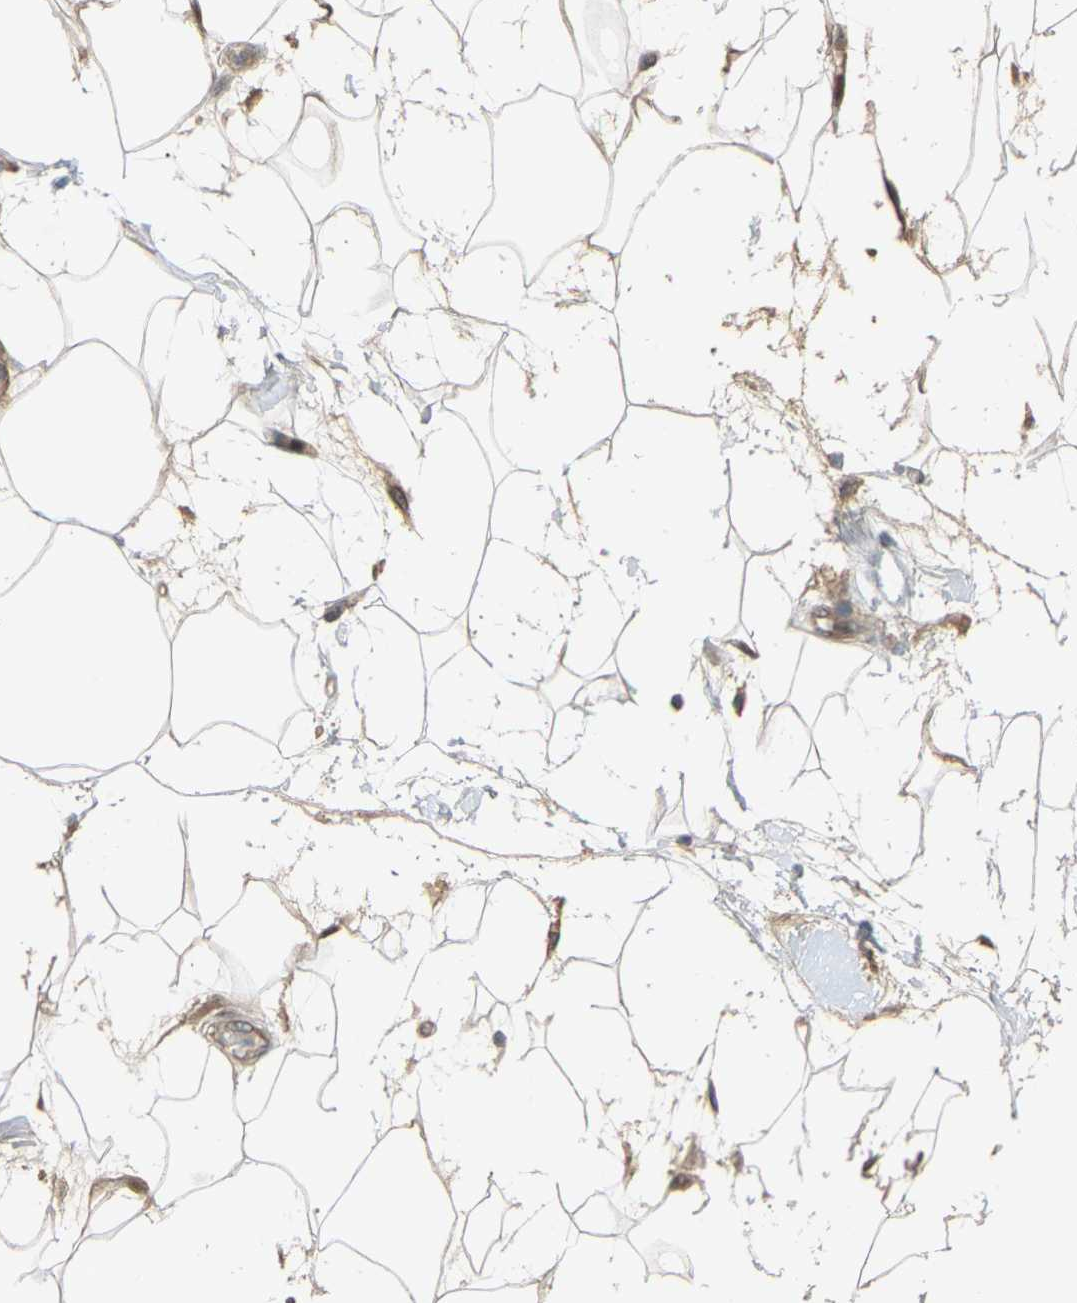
{"staining": {"intensity": "moderate", "quantity": ">75%", "location": "cytoplasmic/membranous"}, "tissue": "adipose tissue", "cell_type": "Adipocytes", "image_type": "normal", "snomed": [{"axis": "morphology", "description": "Normal tissue, NOS"}, {"axis": "morphology", "description": "Adenocarcinoma, NOS"}, {"axis": "topography", "description": "Duodenum"}, {"axis": "topography", "description": "Peripheral nerve tissue"}], "caption": "Protein staining of benign adipose tissue displays moderate cytoplasmic/membranous expression in approximately >75% of adipocytes.", "gene": "CROT", "patient": {"sex": "female", "age": 60}}